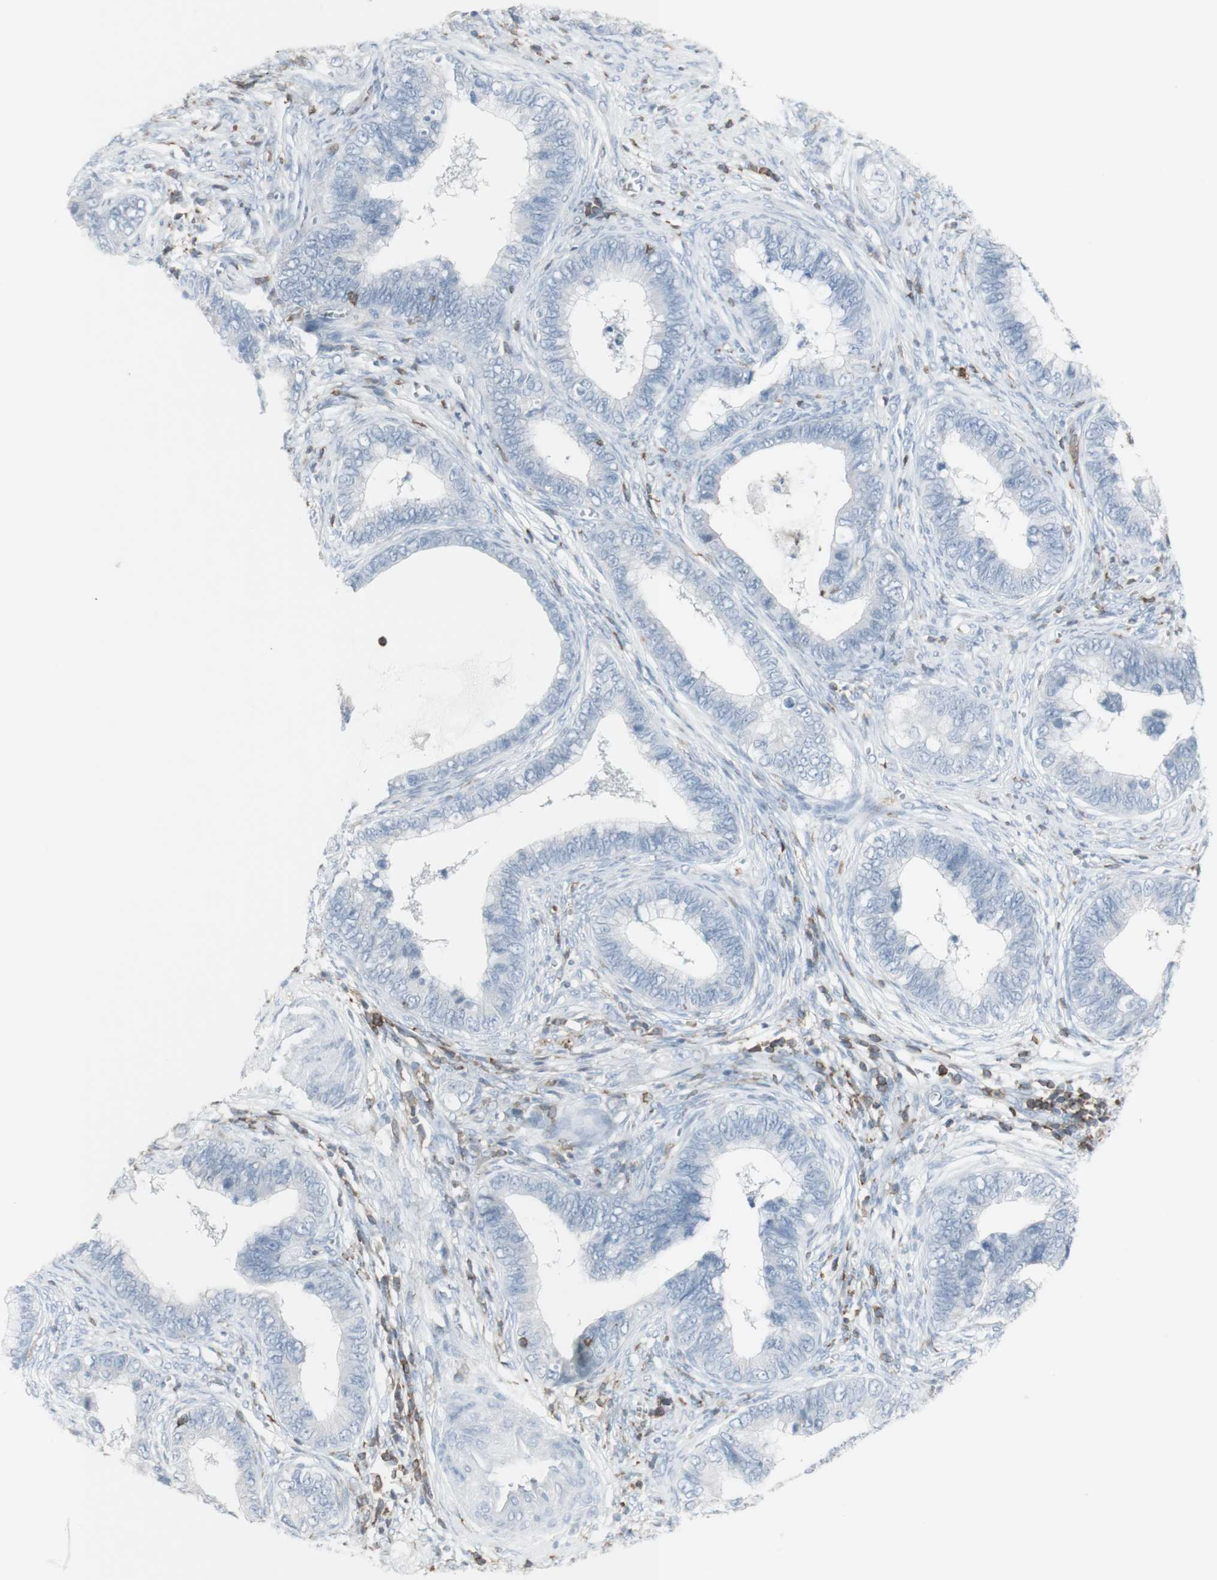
{"staining": {"intensity": "negative", "quantity": "none", "location": "none"}, "tissue": "cervical cancer", "cell_type": "Tumor cells", "image_type": "cancer", "snomed": [{"axis": "morphology", "description": "Adenocarcinoma, NOS"}, {"axis": "topography", "description": "Cervix"}], "caption": "This is an immunohistochemistry histopathology image of cervical cancer (adenocarcinoma). There is no staining in tumor cells.", "gene": "NRG1", "patient": {"sex": "female", "age": 44}}